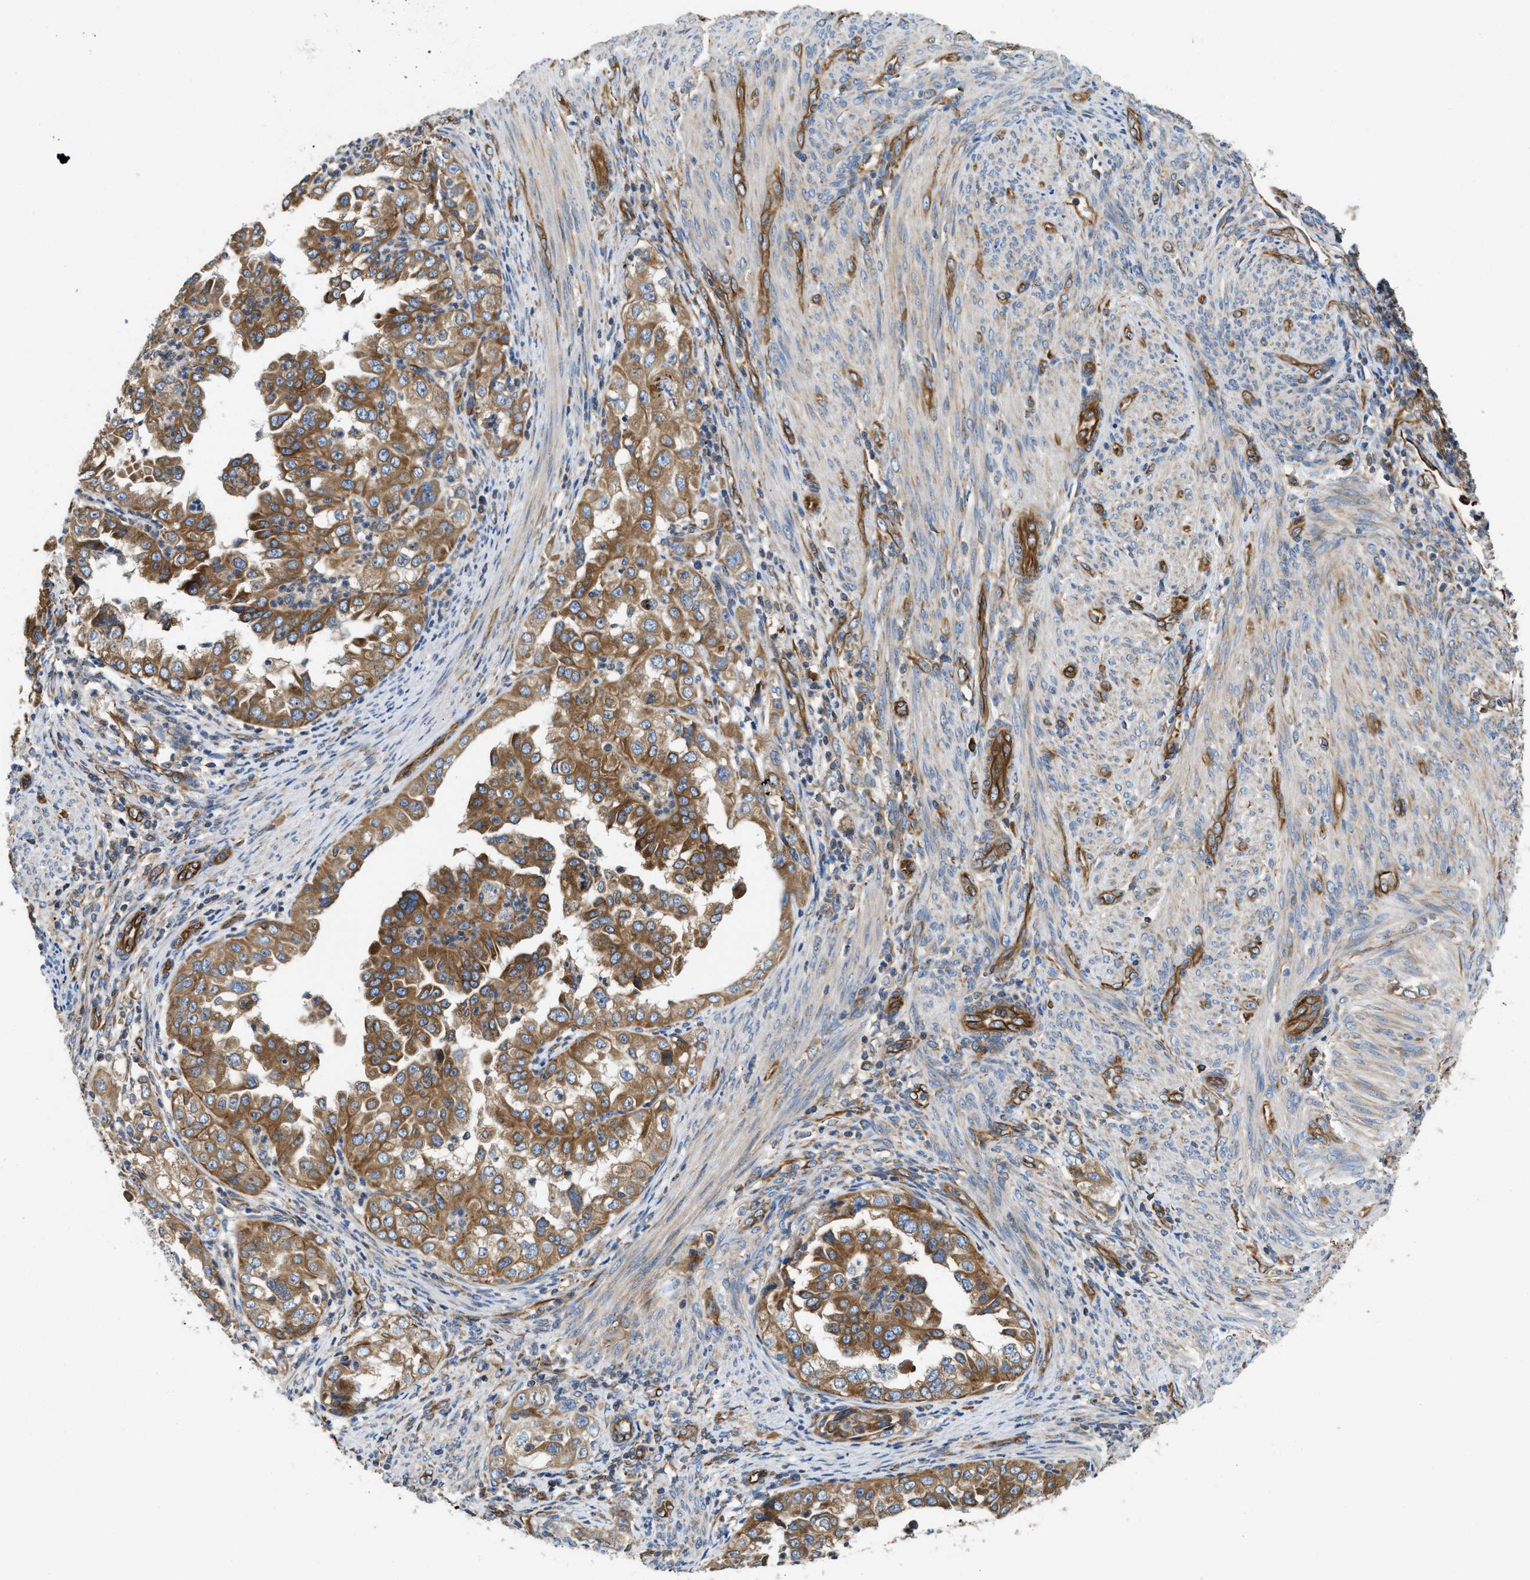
{"staining": {"intensity": "moderate", "quantity": ">75%", "location": "cytoplasmic/membranous"}, "tissue": "endometrial cancer", "cell_type": "Tumor cells", "image_type": "cancer", "snomed": [{"axis": "morphology", "description": "Adenocarcinoma, NOS"}, {"axis": "topography", "description": "Endometrium"}], "caption": "The photomicrograph shows immunohistochemical staining of endometrial cancer. There is moderate cytoplasmic/membranous positivity is present in approximately >75% of tumor cells.", "gene": "HSD17B12", "patient": {"sex": "female", "age": 85}}